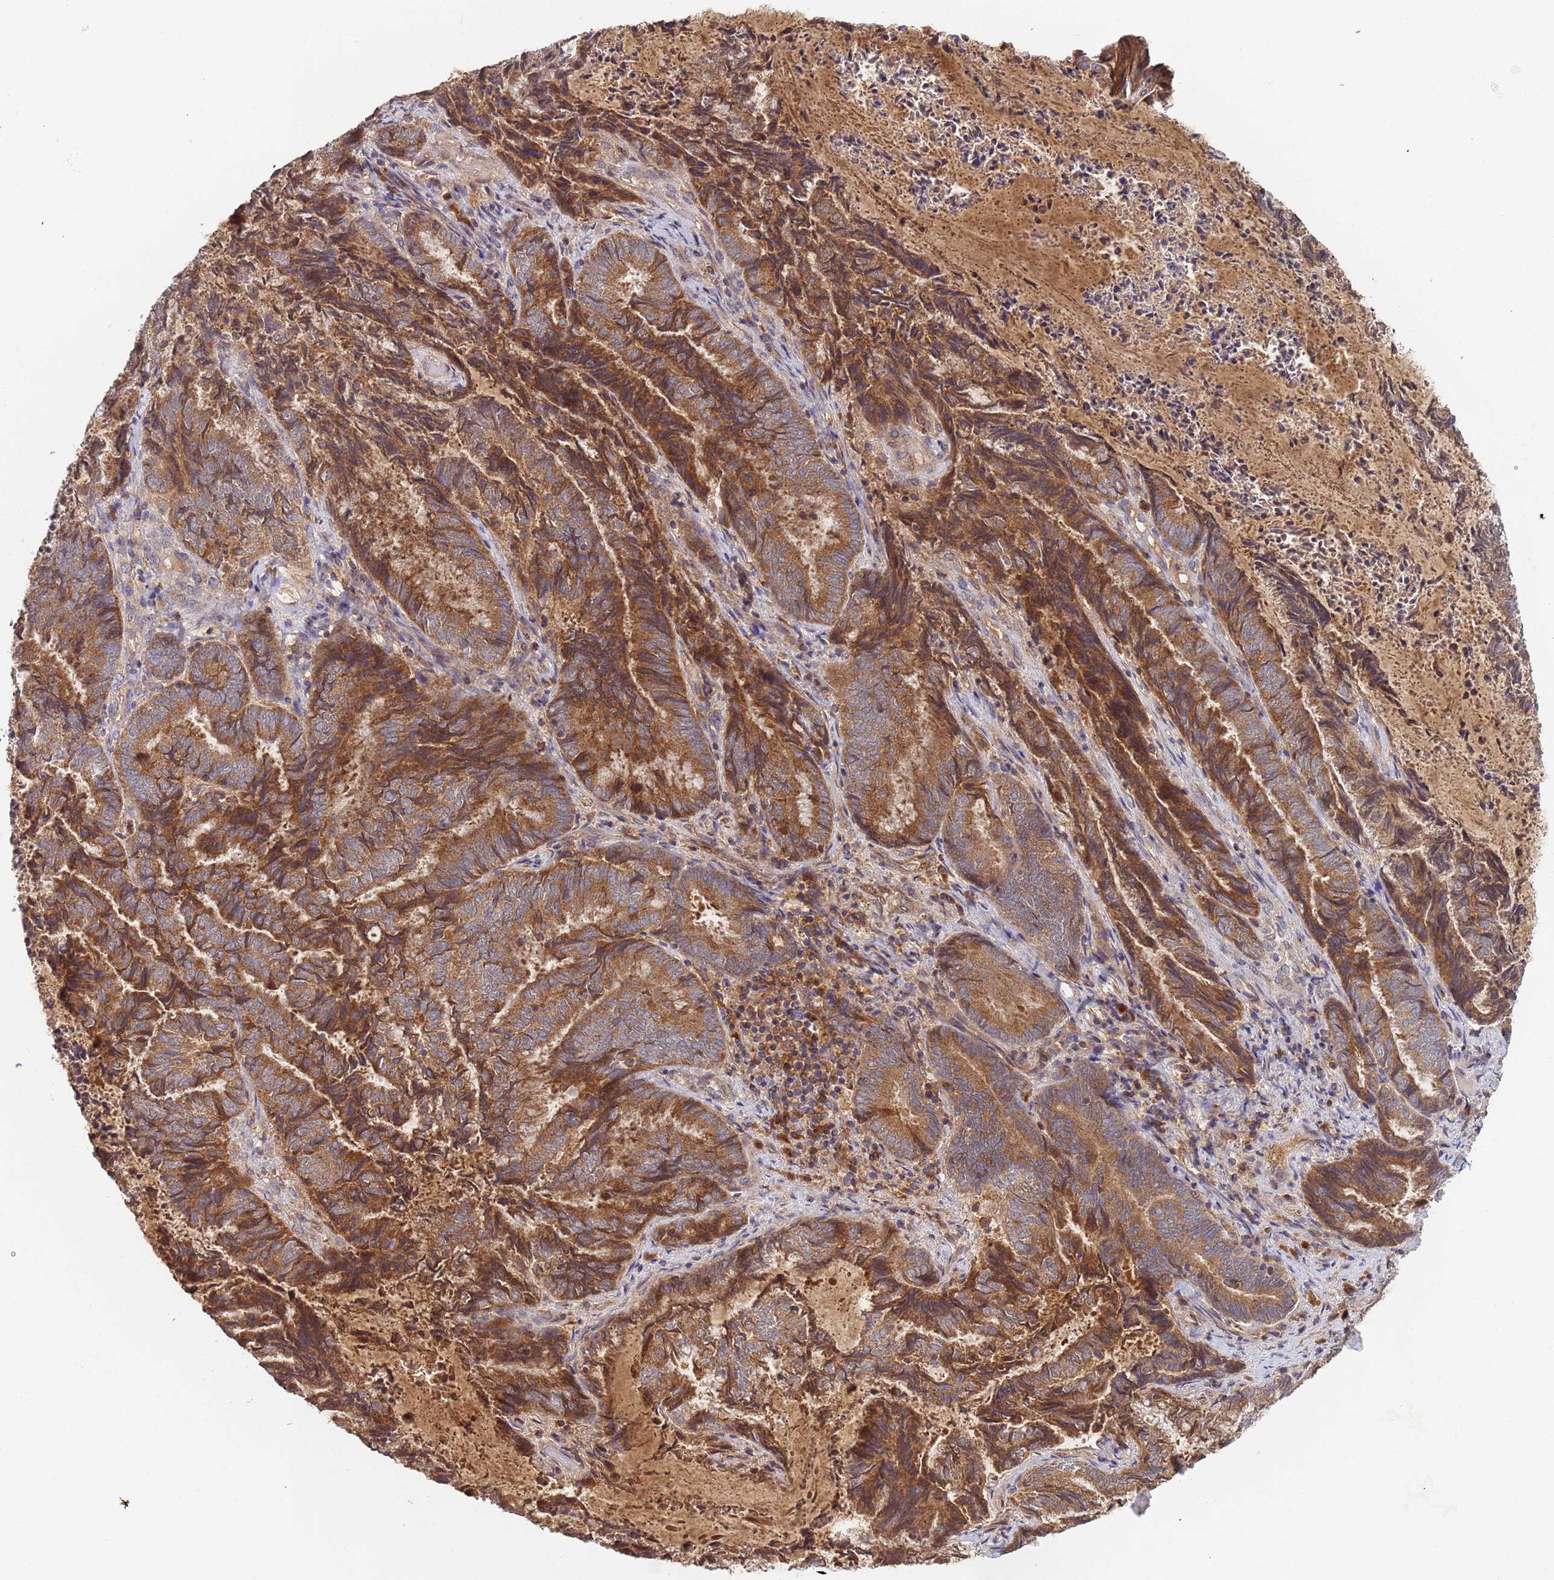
{"staining": {"intensity": "moderate", "quantity": ">75%", "location": "cytoplasmic/membranous"}, "tissue": "endometrial cancer", "cell_type": "Tumor cells", "image_type": "cancer", "snomed": [{"axis": "morphology", "description": "Adenocarcinoma, NOS"}, {"axis": "topography", "description": "Endometrium"}], "caption": "Immunohistochemistry (IHC) of endometrial cancer (adenocarcinoma) reveals medium levels of moderate cytoplasmic/membranous expression in approximately >75% of tumor cells.", "gene": "OR5A2", "patient": {"sex": "female", "age": 80}}